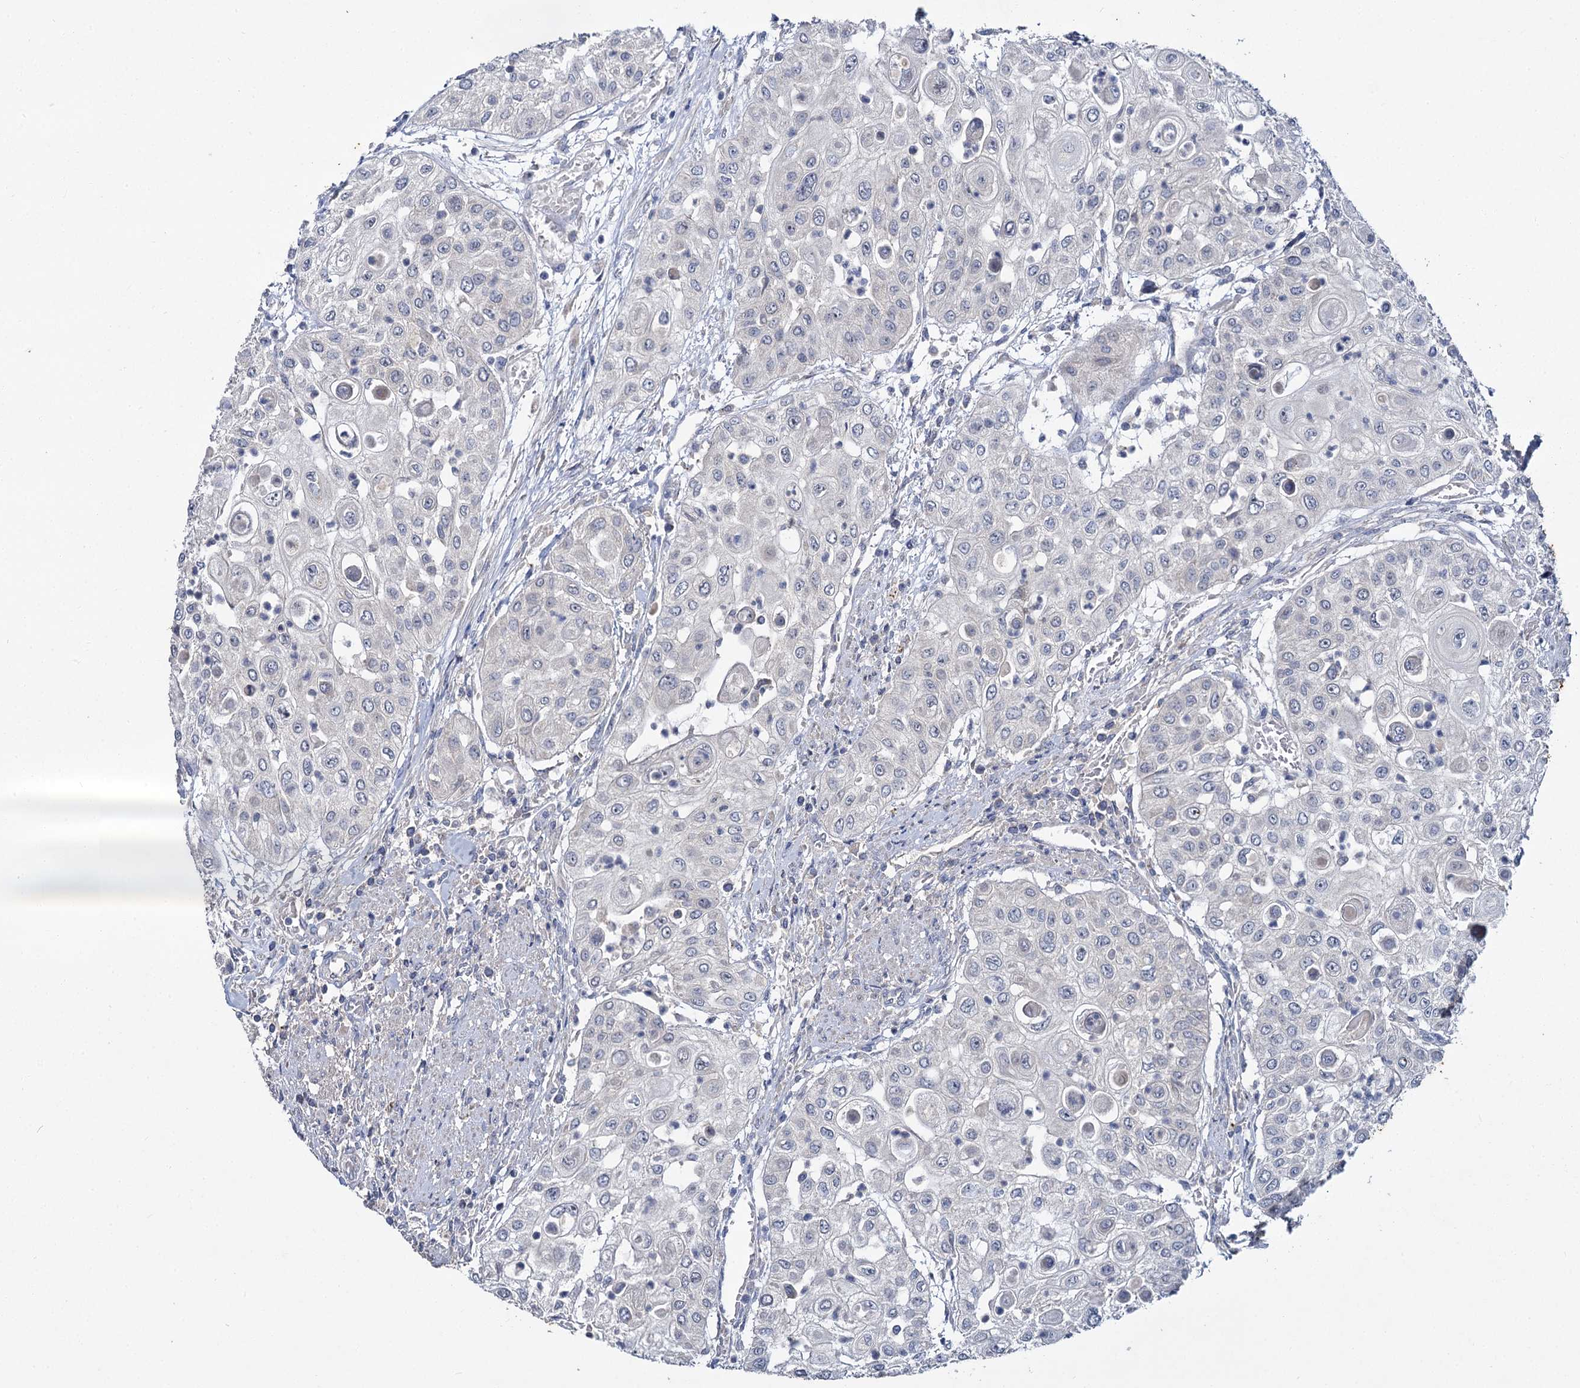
{"staining": {"intensity": "negative", "quantity": "none", "location": "none"}, "tissue": "urothelial cancer", "cell_type": "Tumor cells", "image_type": "cancer", "snomed": [{"axis": "morphology", "description": "Urothelial carcinoma, High grade"}, {"axis": "topography", "description": "Urinary bladder"}], "caption": "DAB (3,3'-diaminobenzidine) immunohistochemical staining of human urothelial cancer shows no significant expression in tumor cells. (Stains: DAB (3,3'-diaminobenzidine) immunohistochemistry with hematoxylin counter stain, Microscopy: brightfield microscopy at high magnification).", "gene": "ATP9A", "patient": {"sex": "female", "age": 79}}